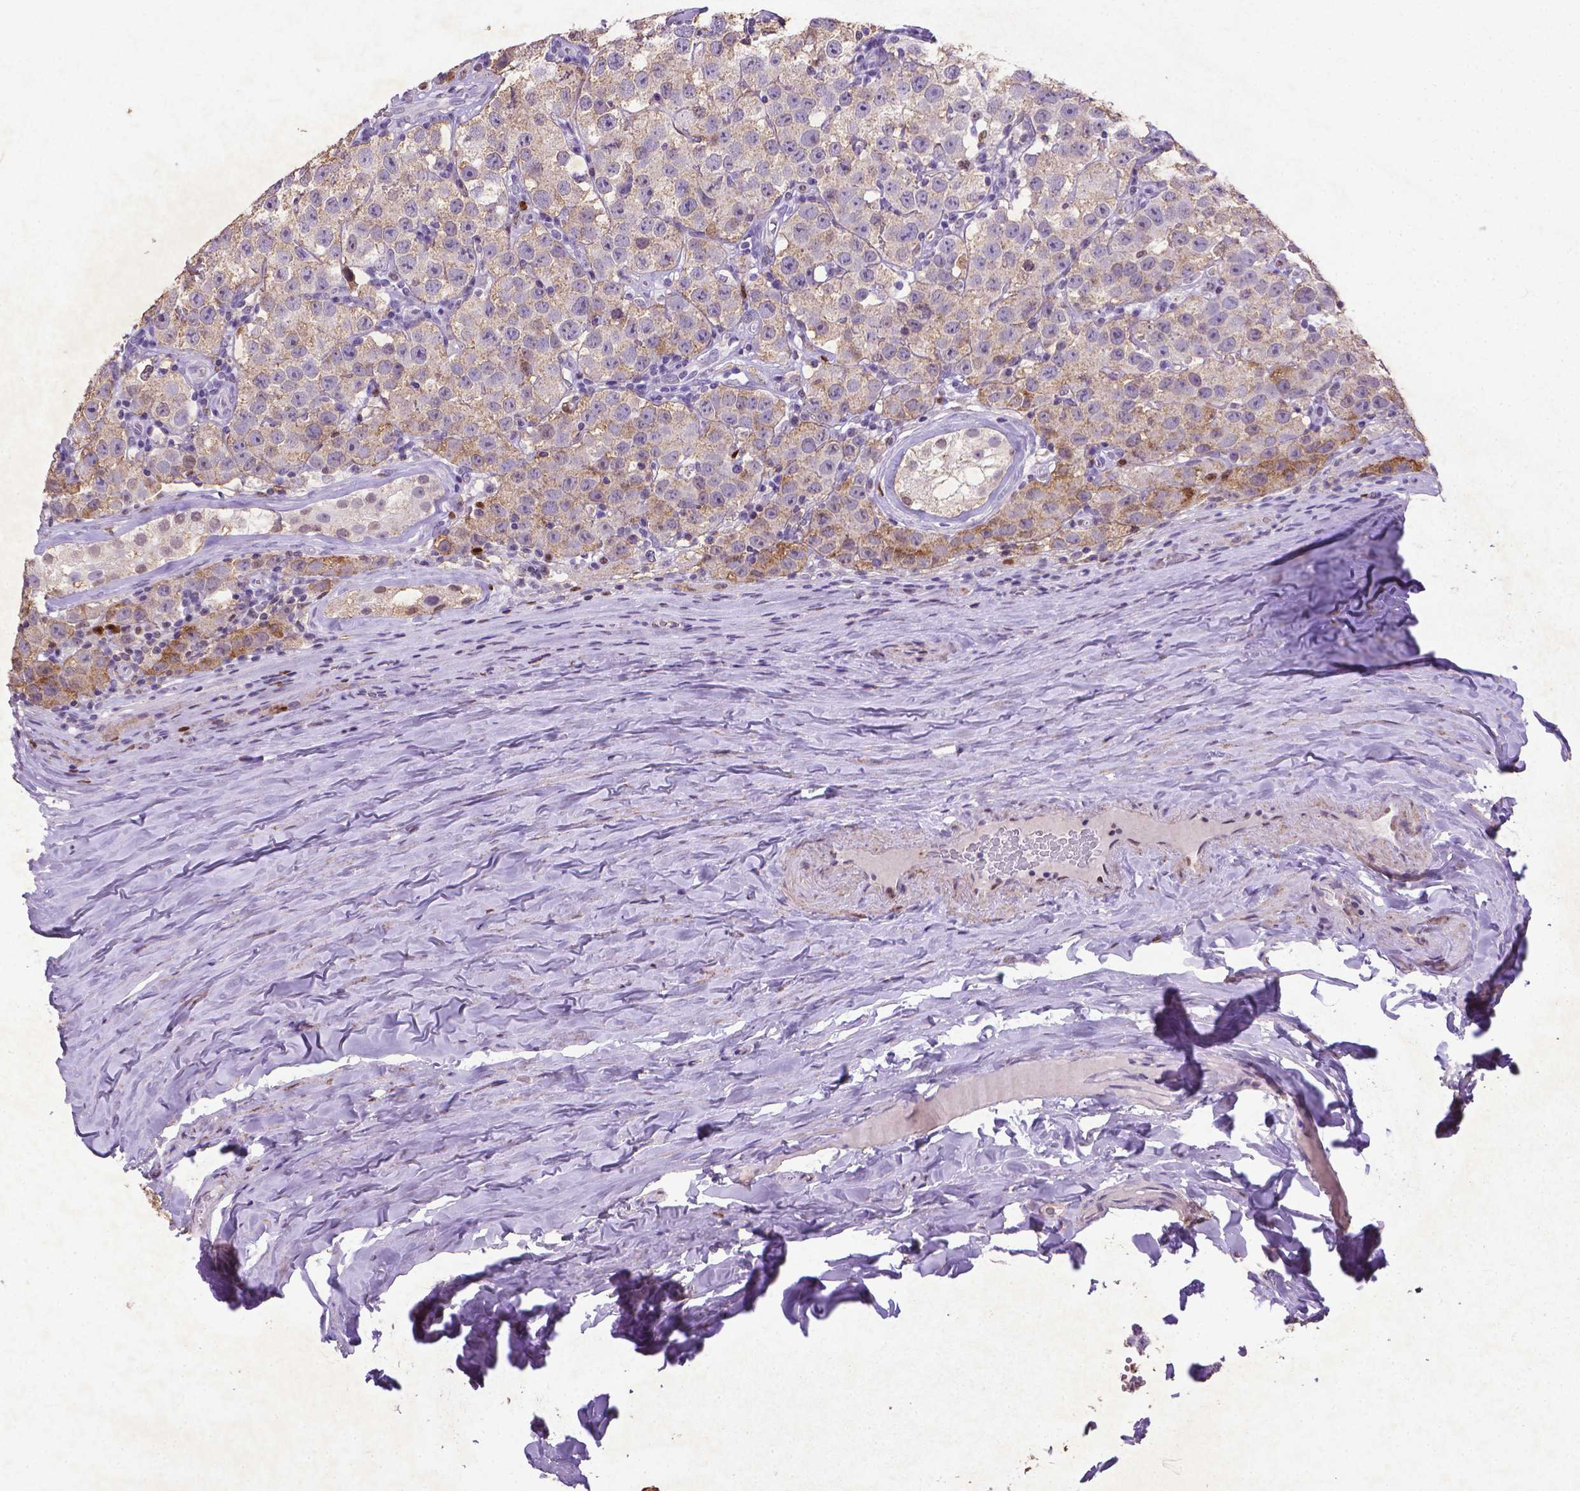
{"staining": {"intensity": "moderate", "quantity": "<25%", "location": "cytoplasmic/membranous"}, "tissue": "testis cancer", "cell_type": "Tumor cells", "image_type": "cancer", "snomed": [{"axis": "morphology", "description": "Seminoma, NOS"}, {"axis": "topography", "description": "Testis"}], "caption": "Brown immunohistochemical staining in human testis cancer (seminoma) reveals moderate cytoplasmic/membranous staining in about <25% of tumor cells.", "gene": "CDKN1A", "patient": {"sex": "male", "age": 34}}